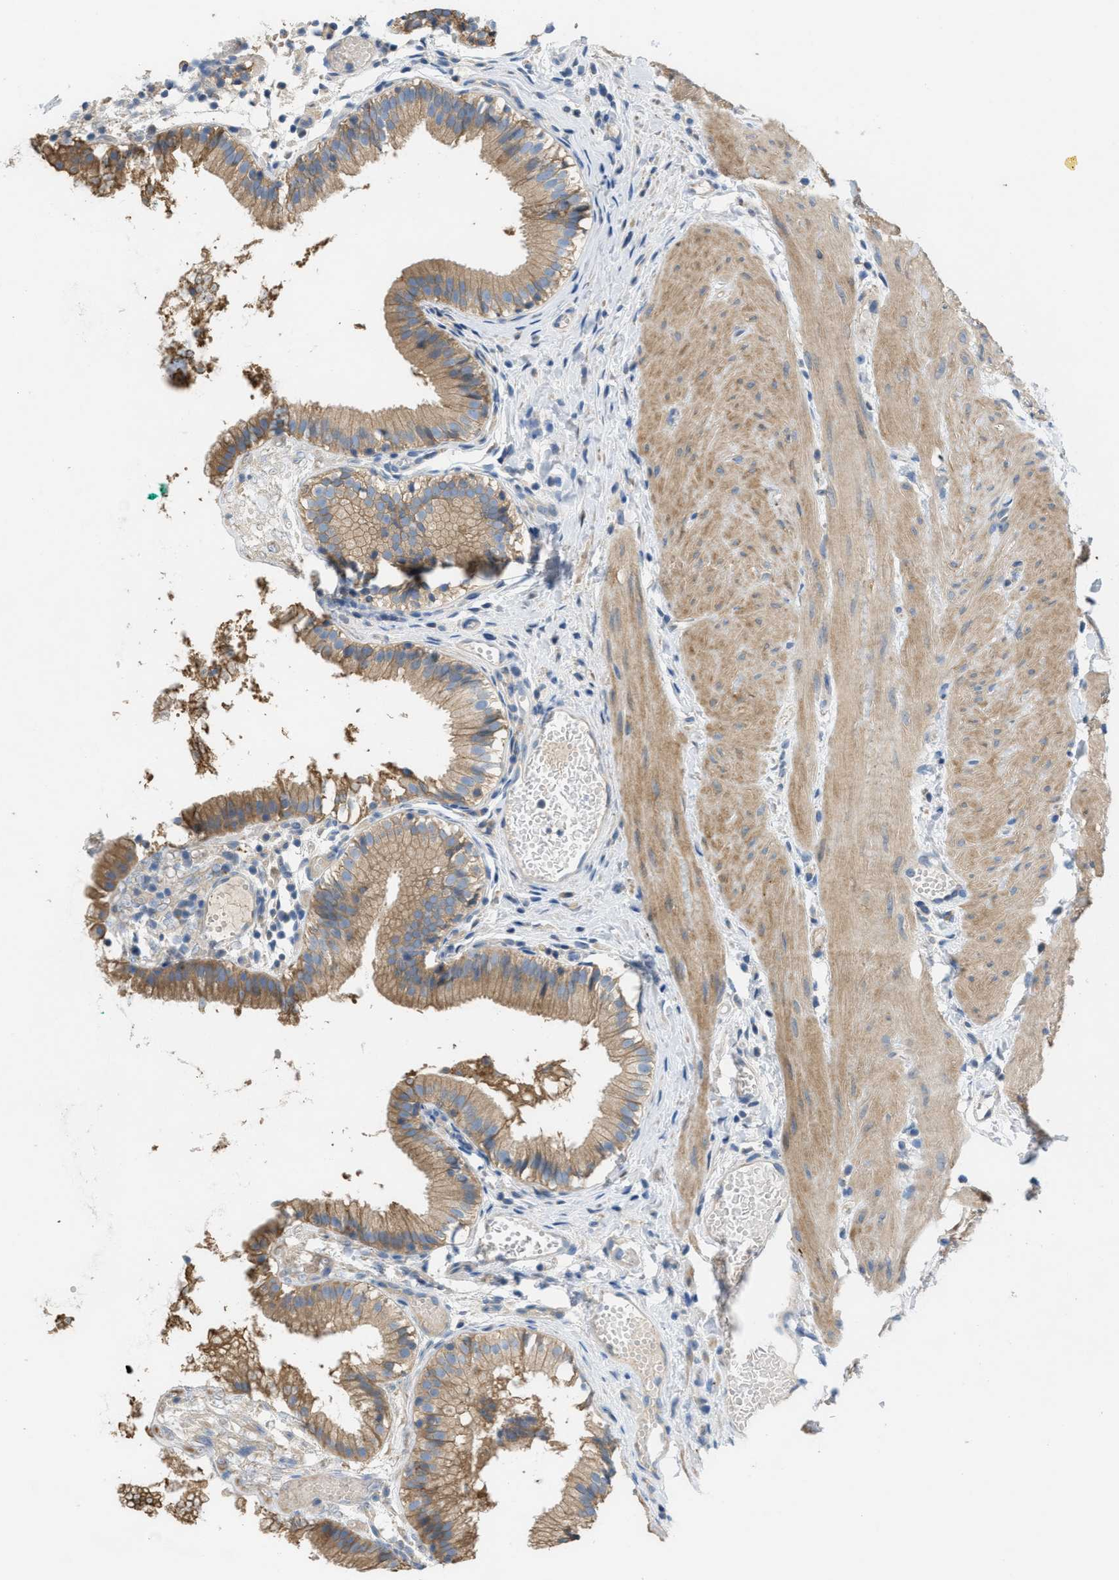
{"staining": {"intensity": "moderate", "quantity": ">75%", "location": "cytoplasmic/membranous"}, "tissue": "gallbladder", "cell_type": "Glandular cells", "image_type": "normal", "snomed": [{"axis": "morphology", "description": "Normal tissue, NOS"}, {"axis": "topography", "description": "Gallbladder"}], "caption": "Immunohistochemistry (IHC) of unremarkable gallbladder exhibits medium levels of moderate cytoplasmic/membranous staining in approximately >75% of glandular cells.", "gene": "UBA5", "patient": {"sex": "female", "age": 26}}